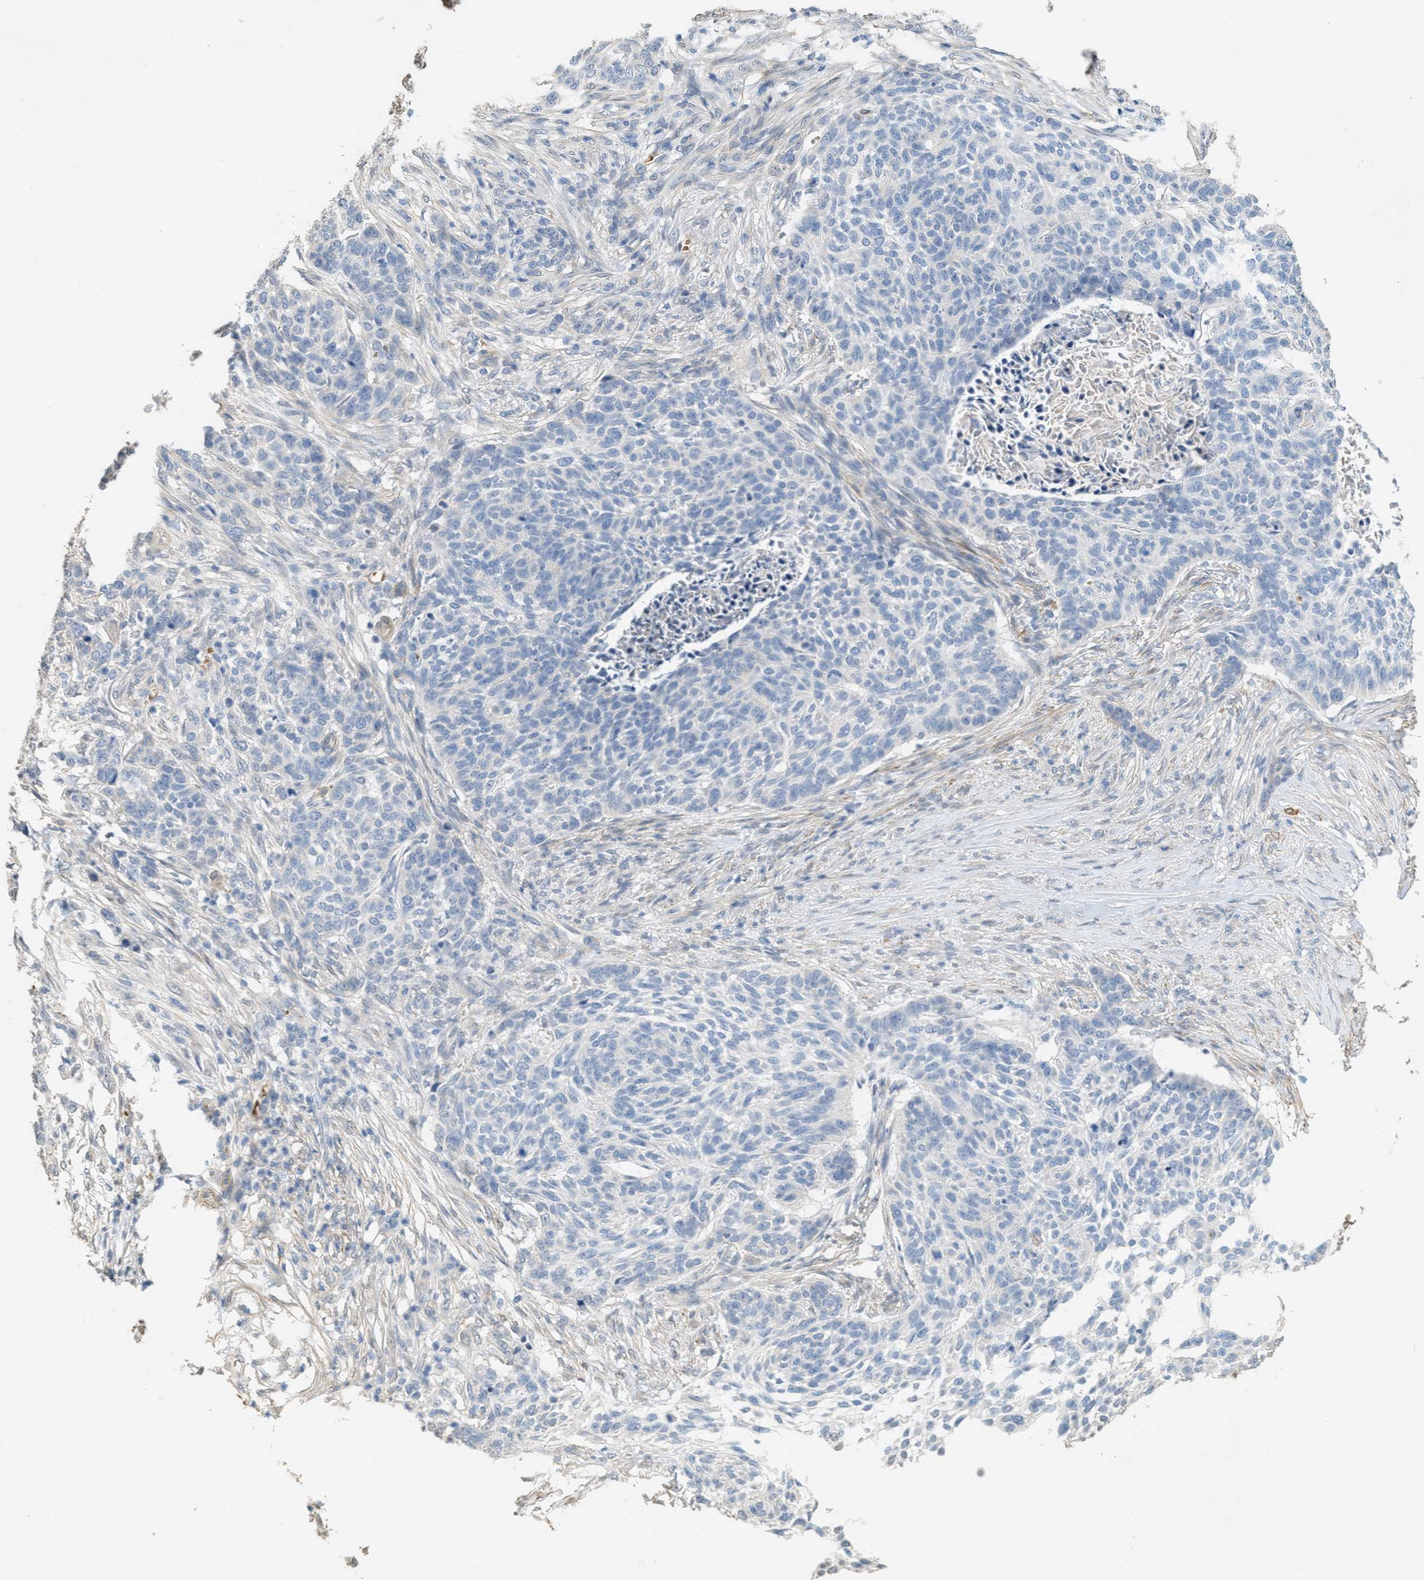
{"staining": {"intensity": "negative", "quantity": "none", "location": "none"}, "tissue": "skin cancer", "cell_type": "Tumor cells", "image_type": "cancer", "snomed": [{"axis": "morphology", "description": "Basal cell carcinoma"}, {"axis": "topography", "description": "Skin"}], "caption": "A high-resolution photomicrograph shows immunohistochemistry staining of skin cancer, which displays no significant expression in tumor cells. The staining is performed using DAB brown chromogen with nuclei counter-stained in using hematoxylin.", "gene": "MRS2", "patient": {"sex": "male", "age": 85}}